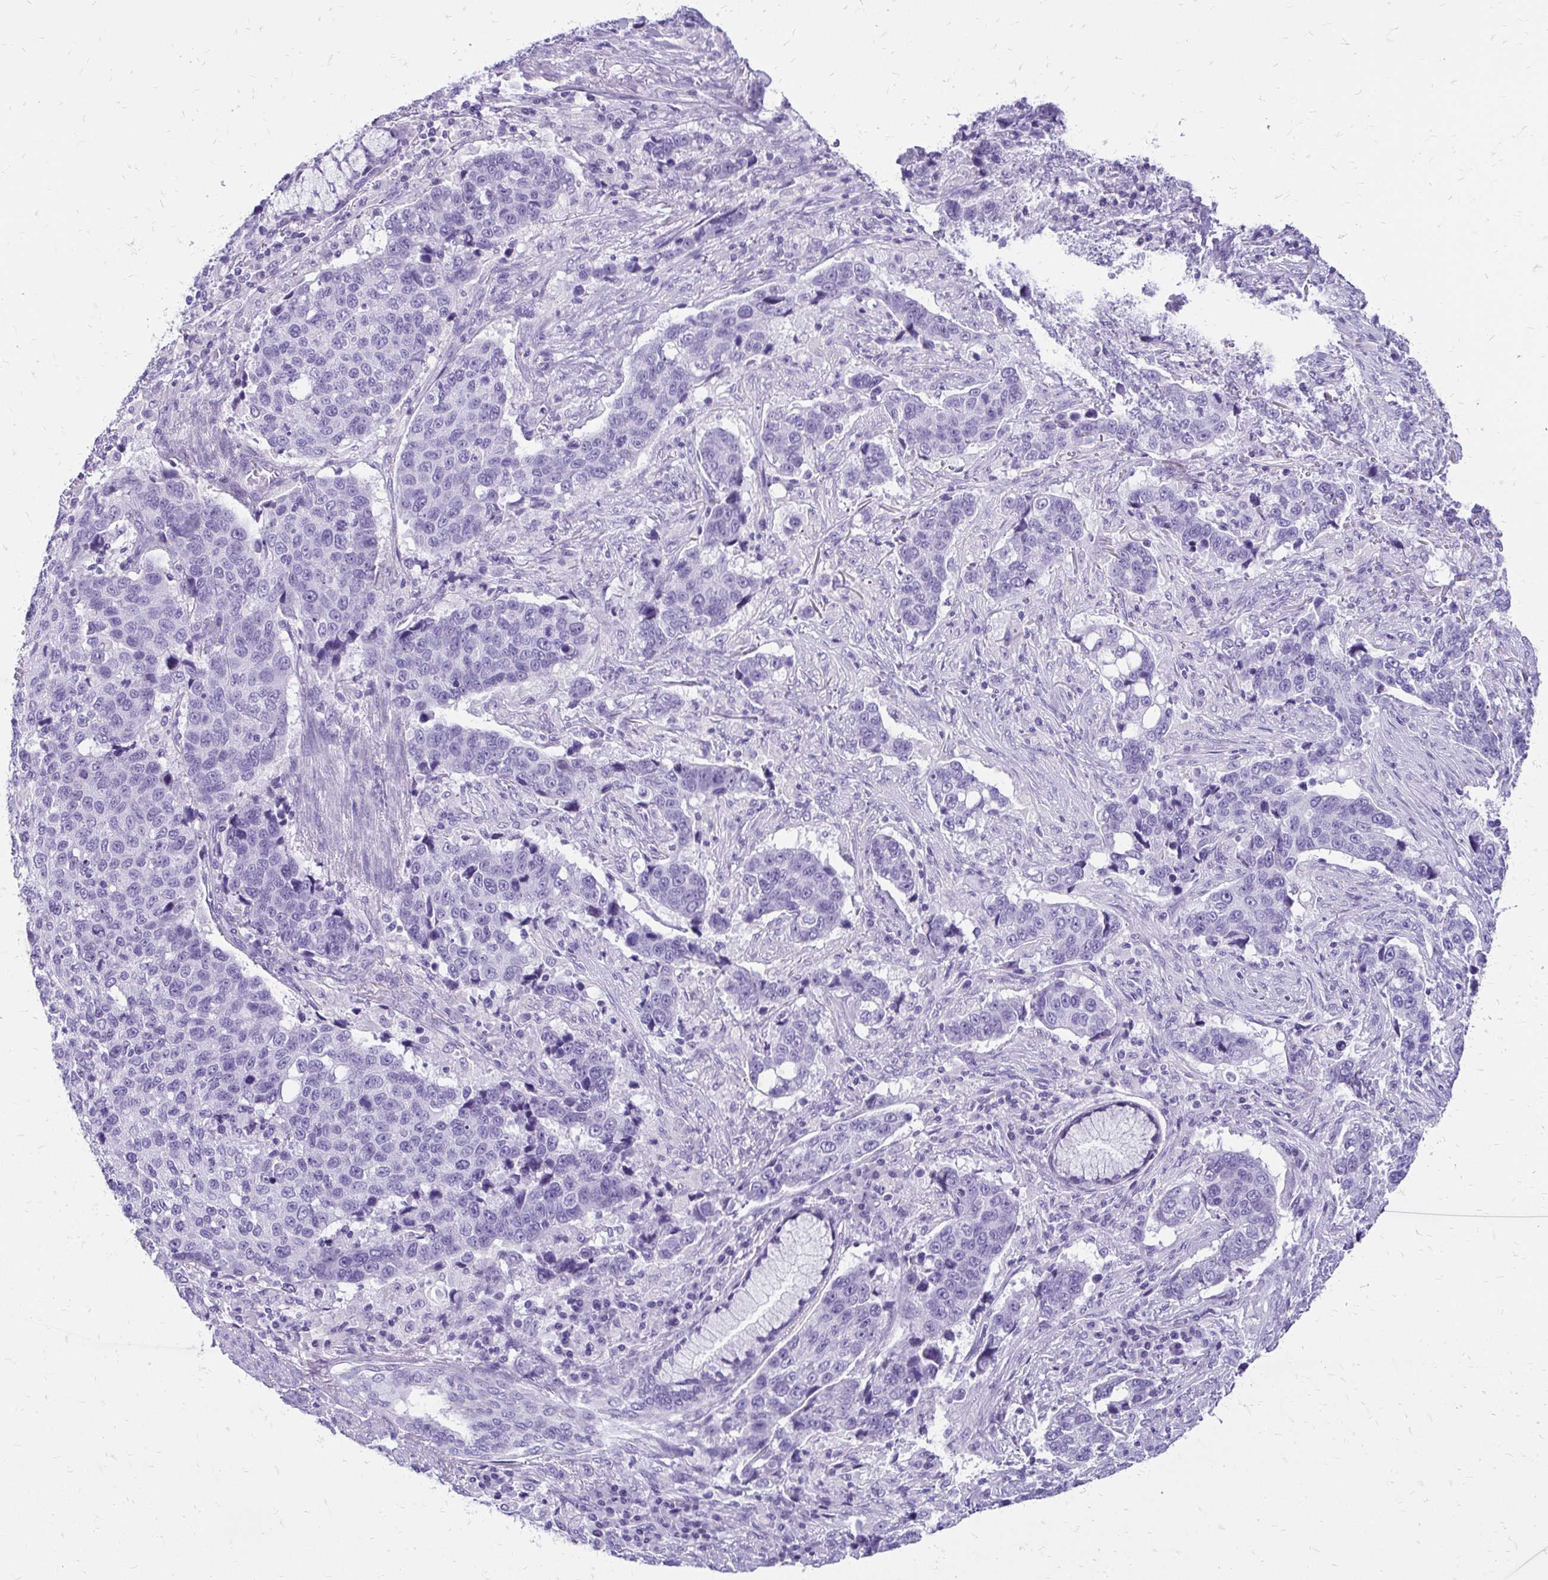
{"staining": {"intensity": "negative", "quantity": "none", "location": "none"}, "tissue": "lung cancer", "cell_type": "Tumor cells", "image_type": "cancer", "snomed": [{"axis": "morphology", "description": "Squamous cell carcinoma, NOS"}, {"axis": "topography", "description": "Lymph node"}, {"axis": "topography", "description": "Lung"}], "caption": "Immunohistochemistry (IHC) micrograph of neoplastic tissue: lung squamous cell carcinoma stained with DAB (3,3'-diaminobenzidine) reveals no significant protein expression in tumor cells.", "gene": "SLC32A1", "patient": {"sex": "male", "age": 61}}